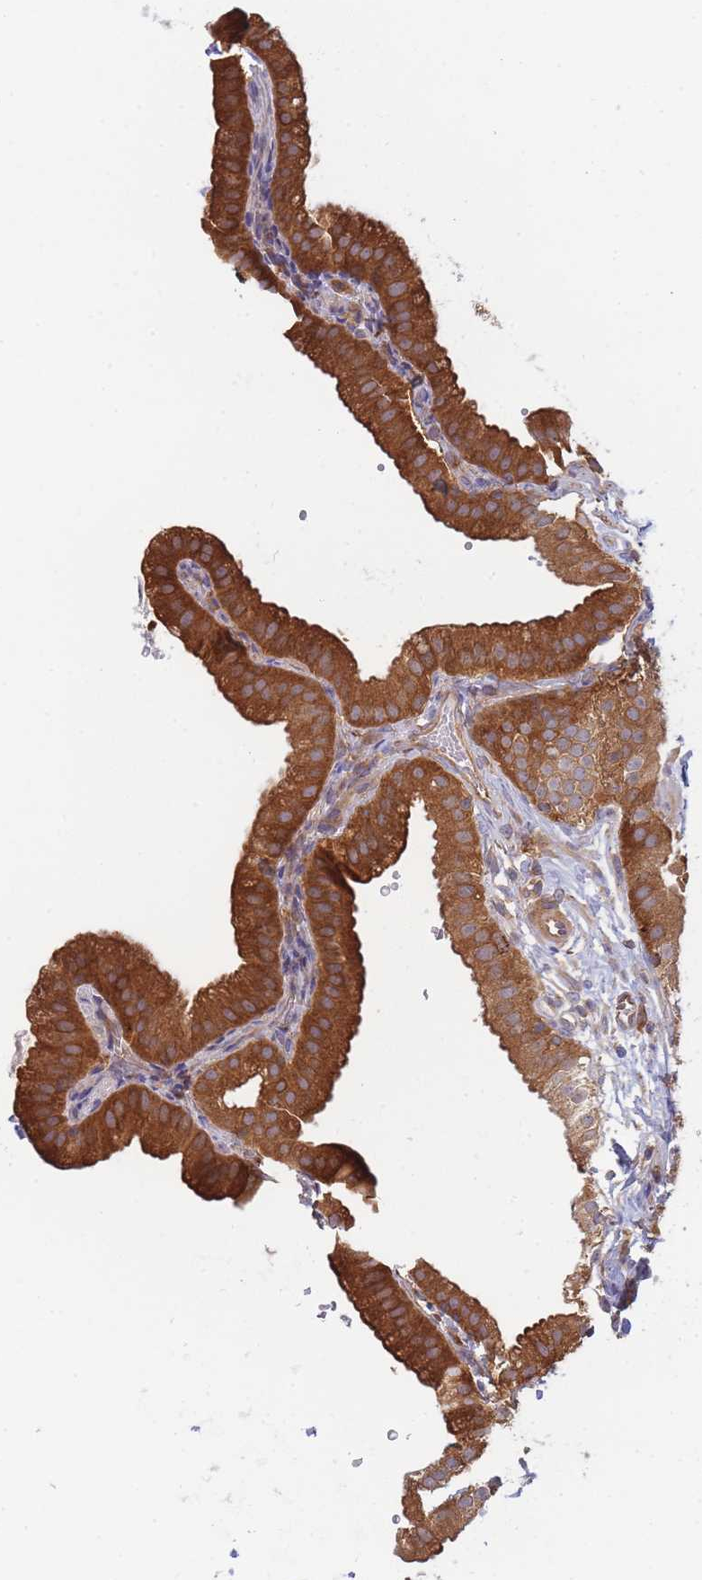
{"staining": {"intensity": "strong", "quantity": ">75%", "location": "cytoplasmic/membranous"}, "tissue": "gallbladder", "cell_type": "Glandular cells", "image_type": "normal", "snomed": [{"axis": "morphology", "description": "Normal tissue, NOS"}, {"axis": "topography", "description": "Gallbladder"}], "caption": "Immunohistochemical staining of unremarkable gallbladder displays >75% levels of strong cytoplasmic/membranous protein expression in approximately >75% of glandular cells. (DAB IHC, brown staining for protein, blue staining for nuclei).", "gene": "SLC4A9", "patient": {"sex": "female", "age": 61}}